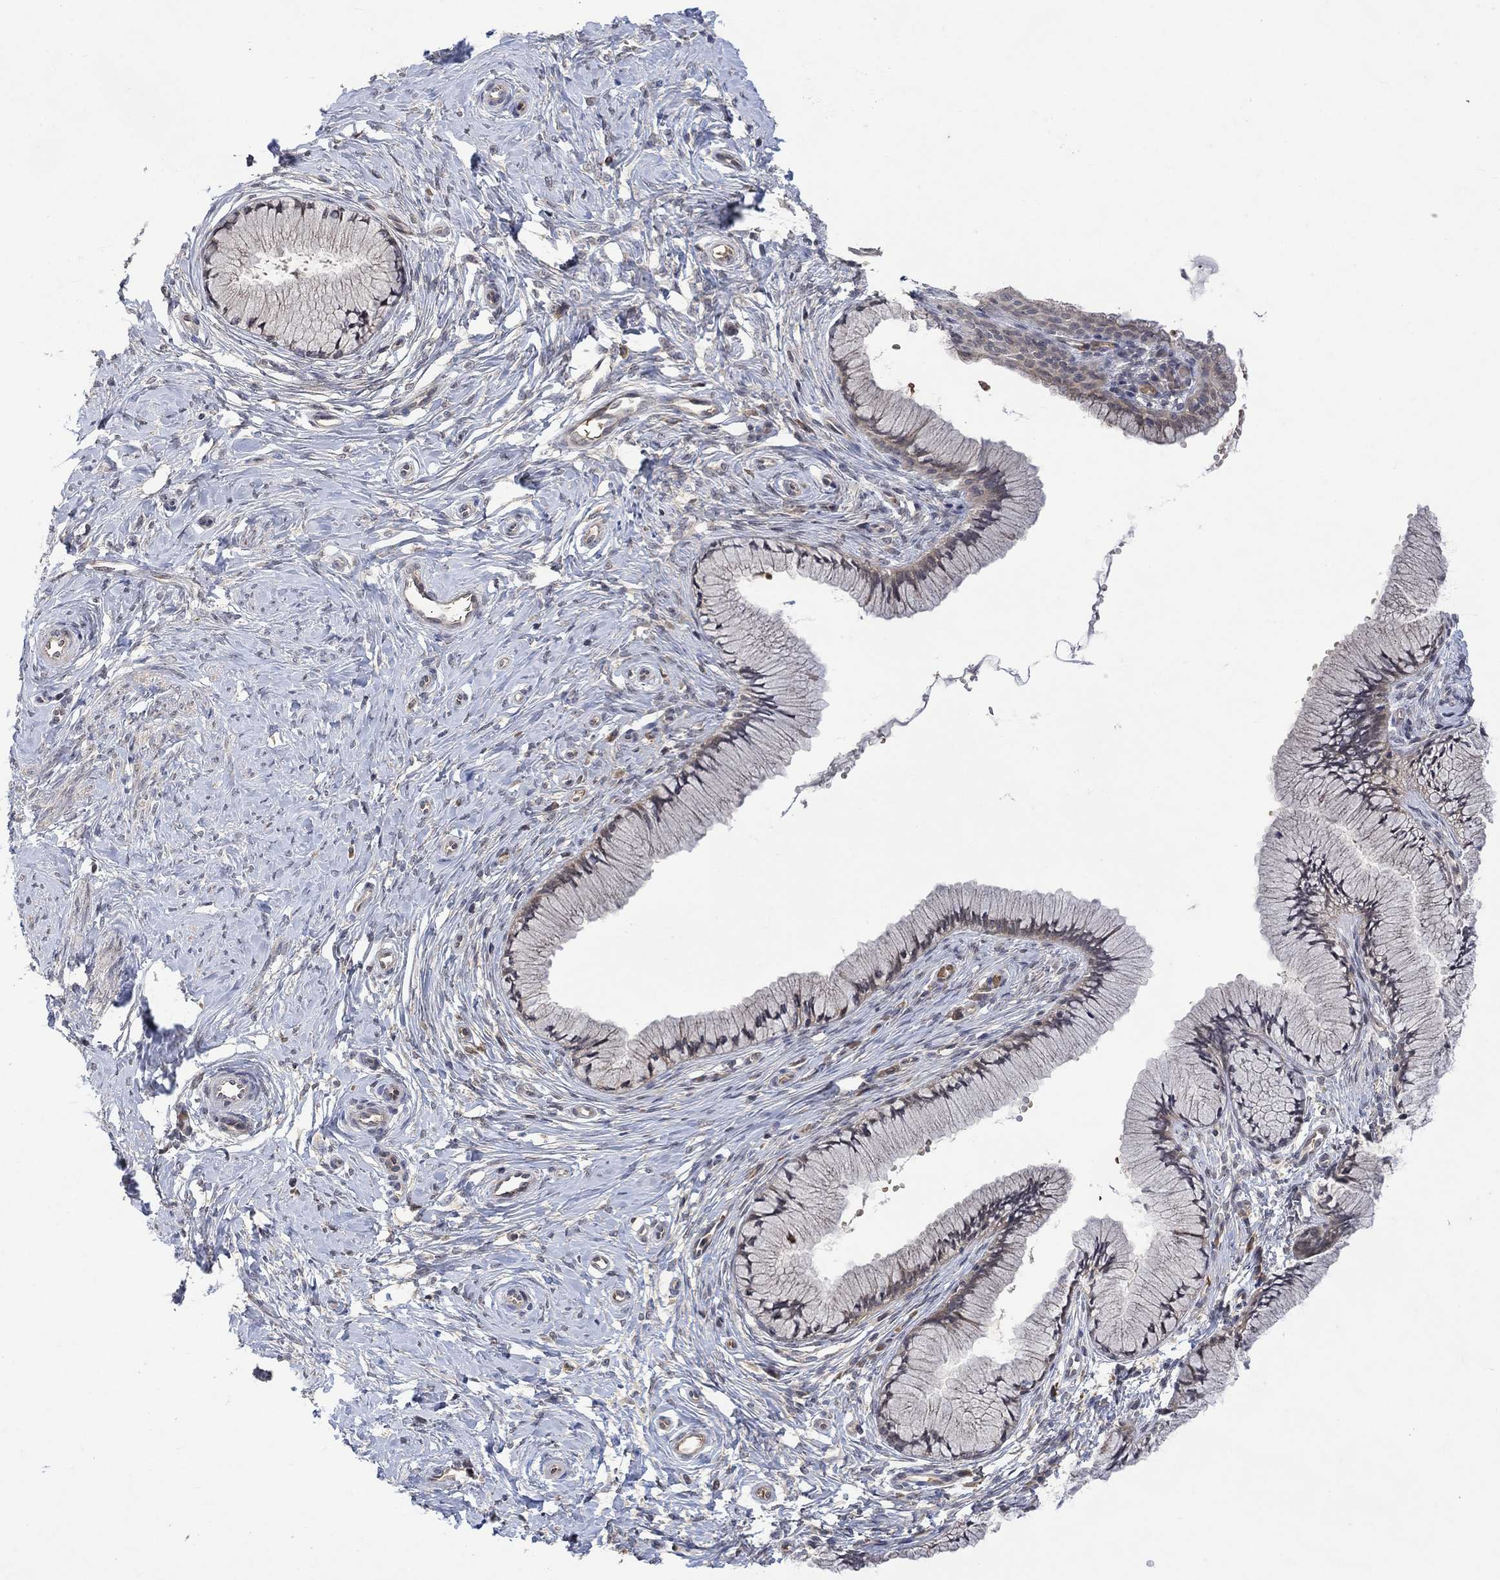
{"staining": {"intensity": "negative", "quantity": "none", "location": "none"}, "tissue": "cervix", "cell_type": "Glandular cells", "image_type": "normal", "snomed": [{"axis": "morphology", "description": "Normal tissue, NOS"}, {"axis": "topography", "description": "Cervix"}], "caption": "The micrograph demonstrates no staining of glandular cells in benign cervix. The staining is performed using DAB brown chromogen with nuclei counter-stained in using hematoxylin.", "gene": "GRIN2D", "patient": {"sex": "female", "age": 37}}